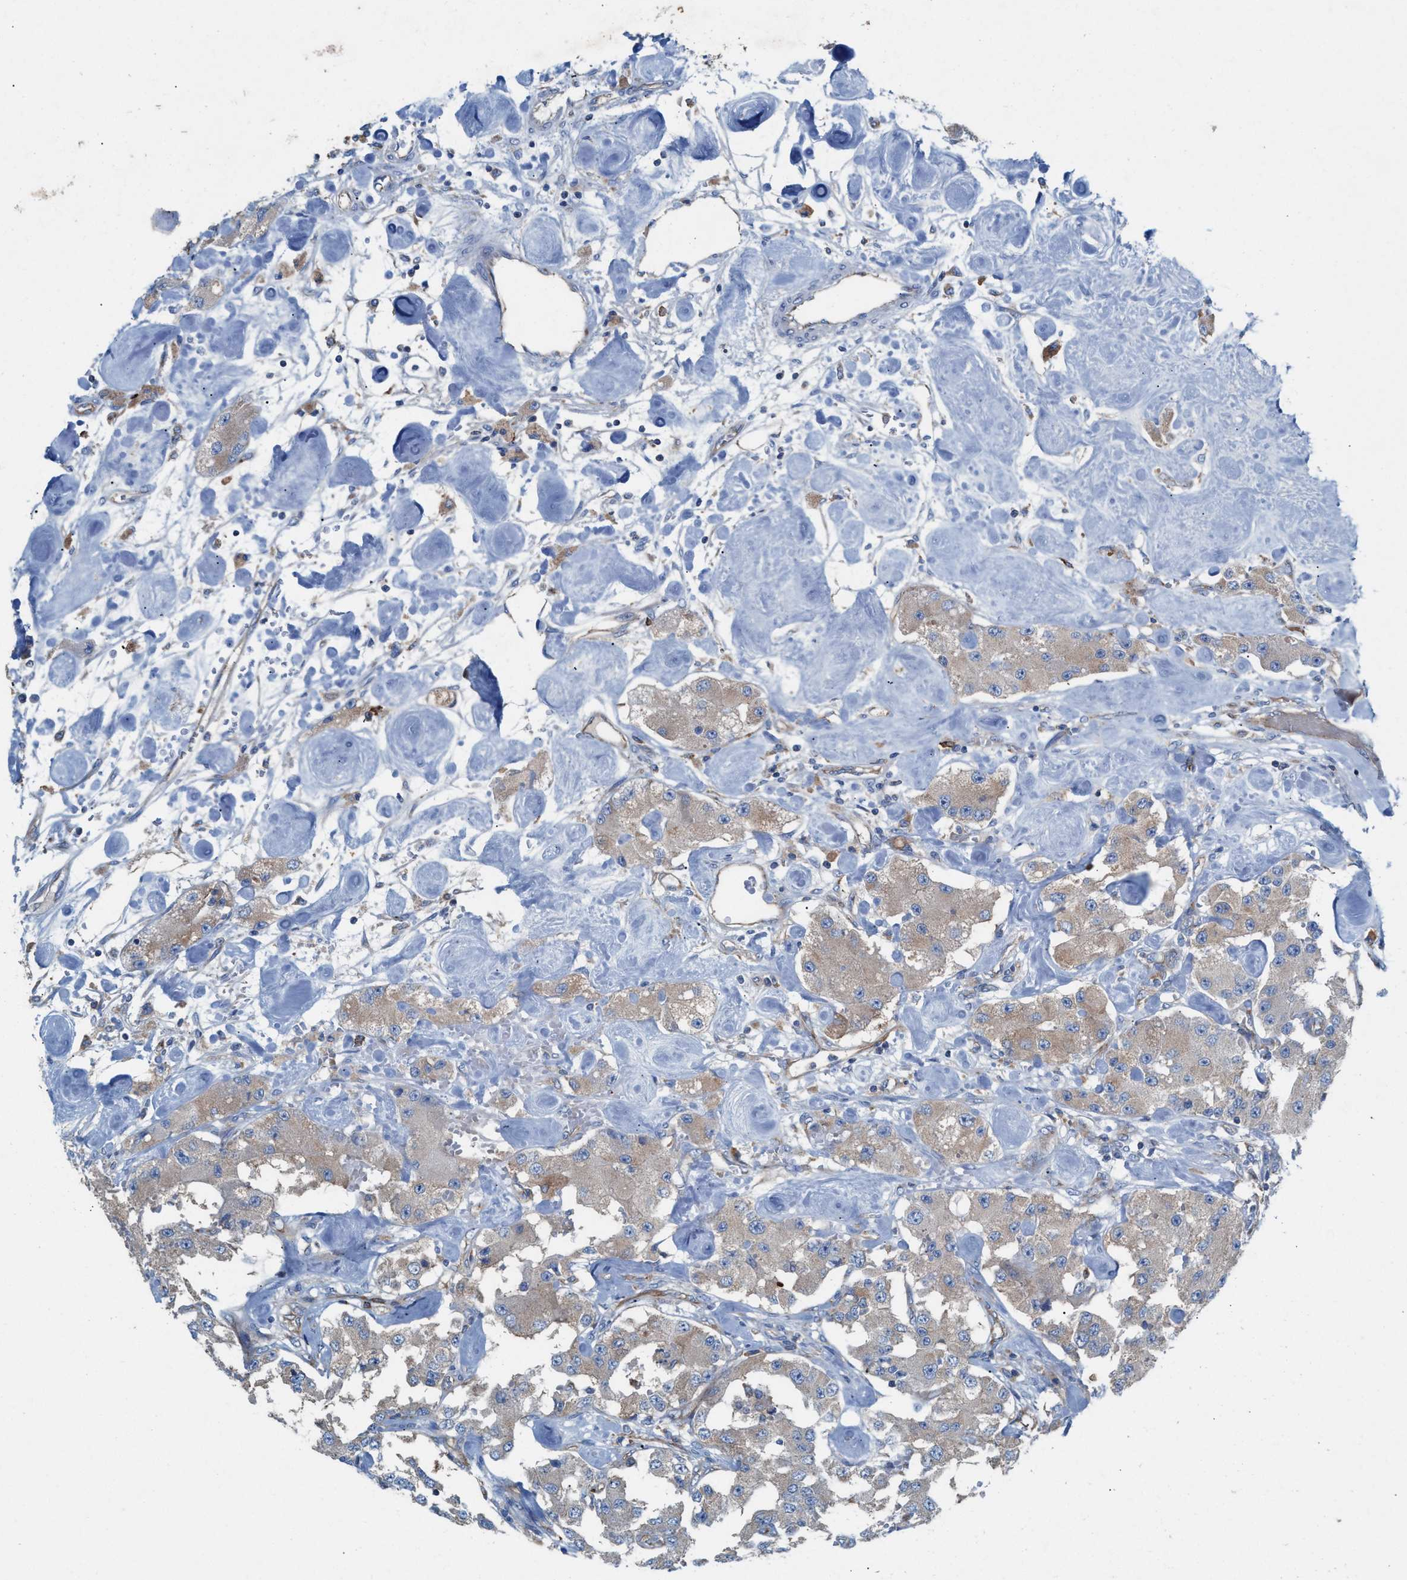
{"staining": {"intensity": "negative", "quantity": "none", "location": "none"}, "tissue": "carcinoid", "cell_type": "Tumor cells", "image_type": "cancer", "snomed": [{"axis": "morphology", "description": "Carcinoid, malignant, NOS"}, {"axis": "topography", "description": "Pancreas"}], "caption": "Immunohistochemistry histopathology image of human carcinoid (malignant) stained for a protein (brown), which shows no staining in tumor cells.", "gene": "NYAP1", "patient": {"sex": "male", "age": 41}}